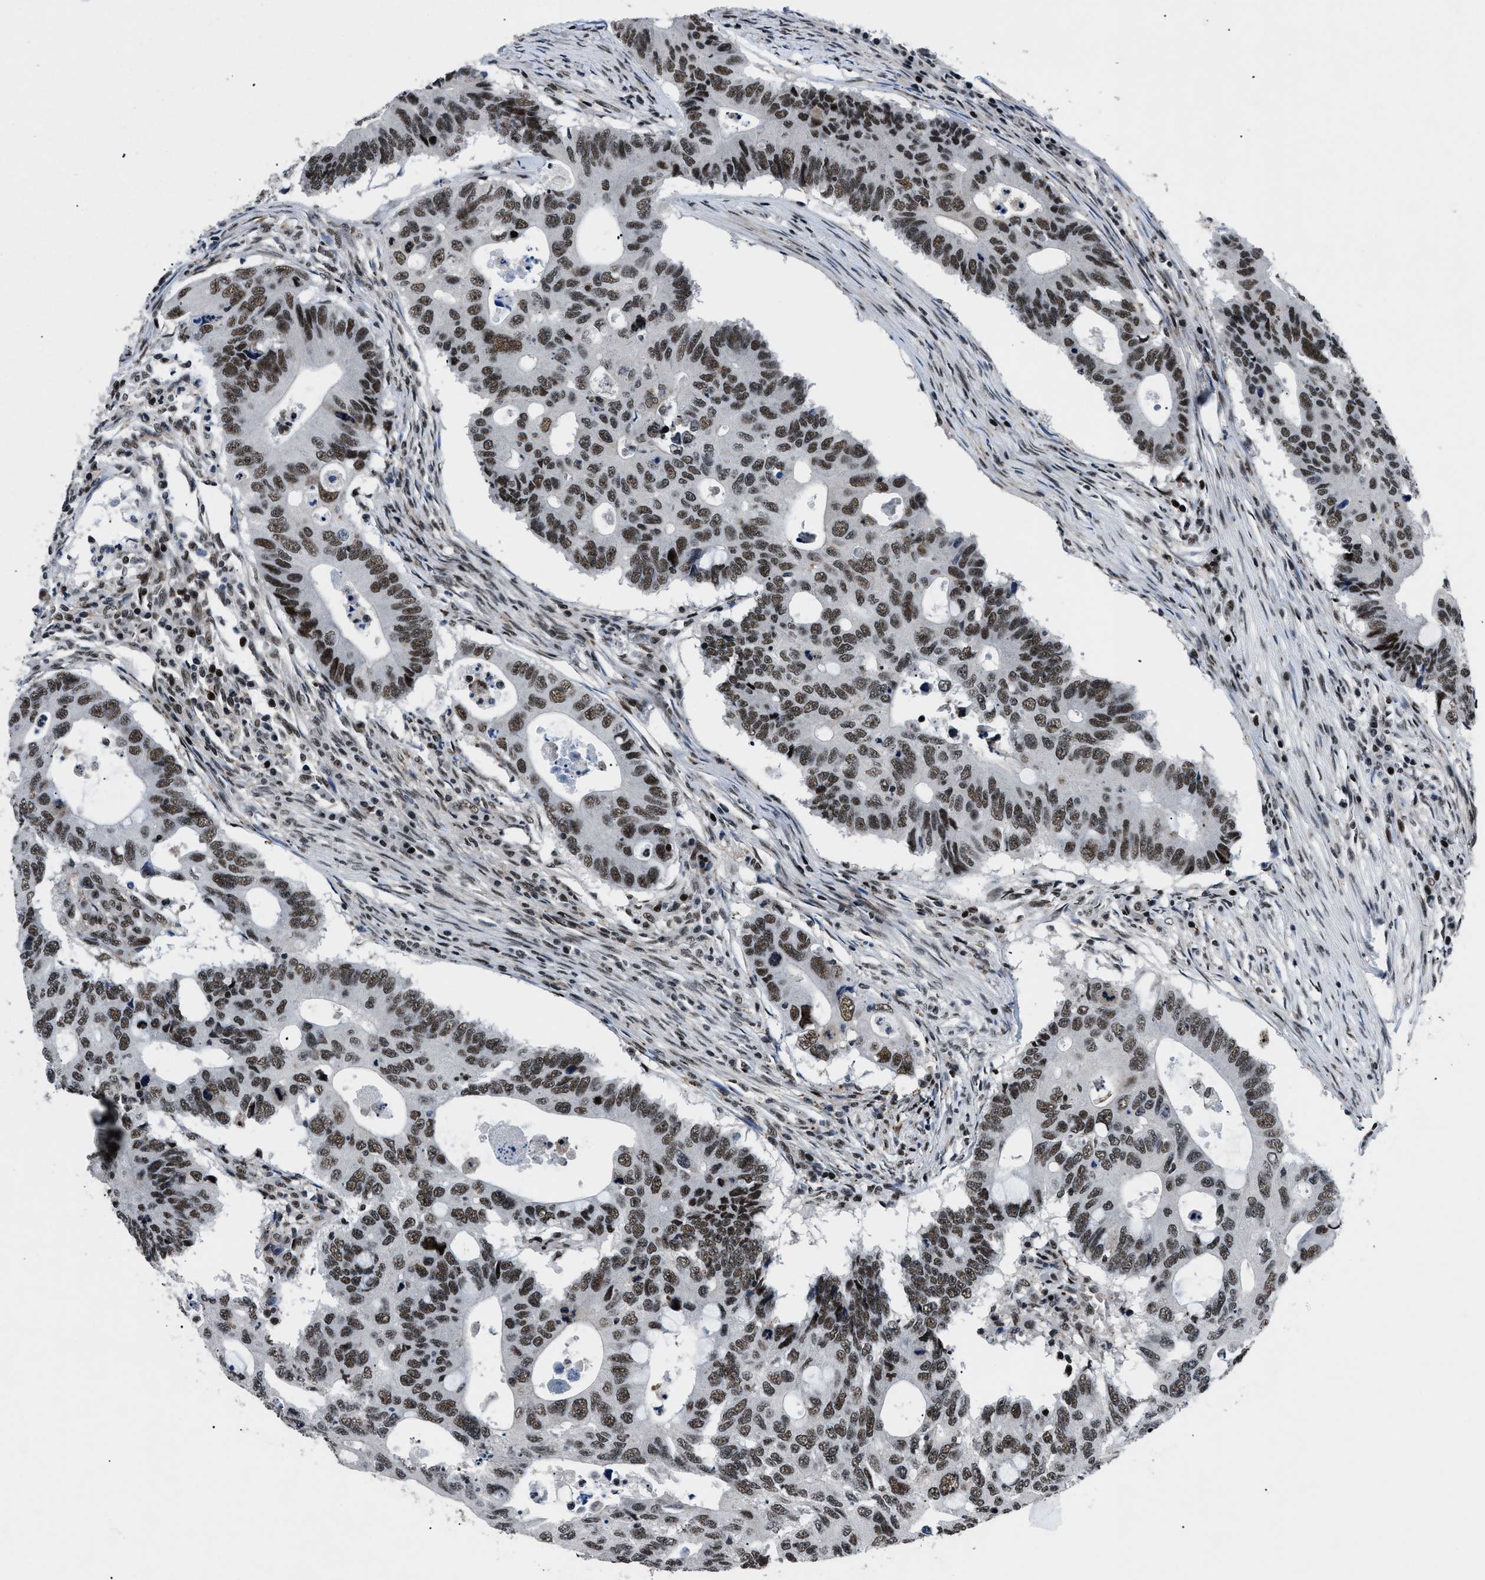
{"staining": {"intensity": "strong", "quantity": ">75%", "location": "nuclear"}, "tissue": "colorectal cancer", "cell_type": "Tumor cells", "image_type": "cancer", "snomed": [{"axis": "morphology", "description": "Adenocarcinoma, NOS"}, {"axis": "topography", "description": "Colon"}], "caption": "About >75% of tumor cells in human adenocarcinoma (colorectal) reveal strong nuclear protein staining as visualized by brown immunohistochemical staining.", "gene": "SMARCB1", "patient": {"sex": "male", "age": 71}}